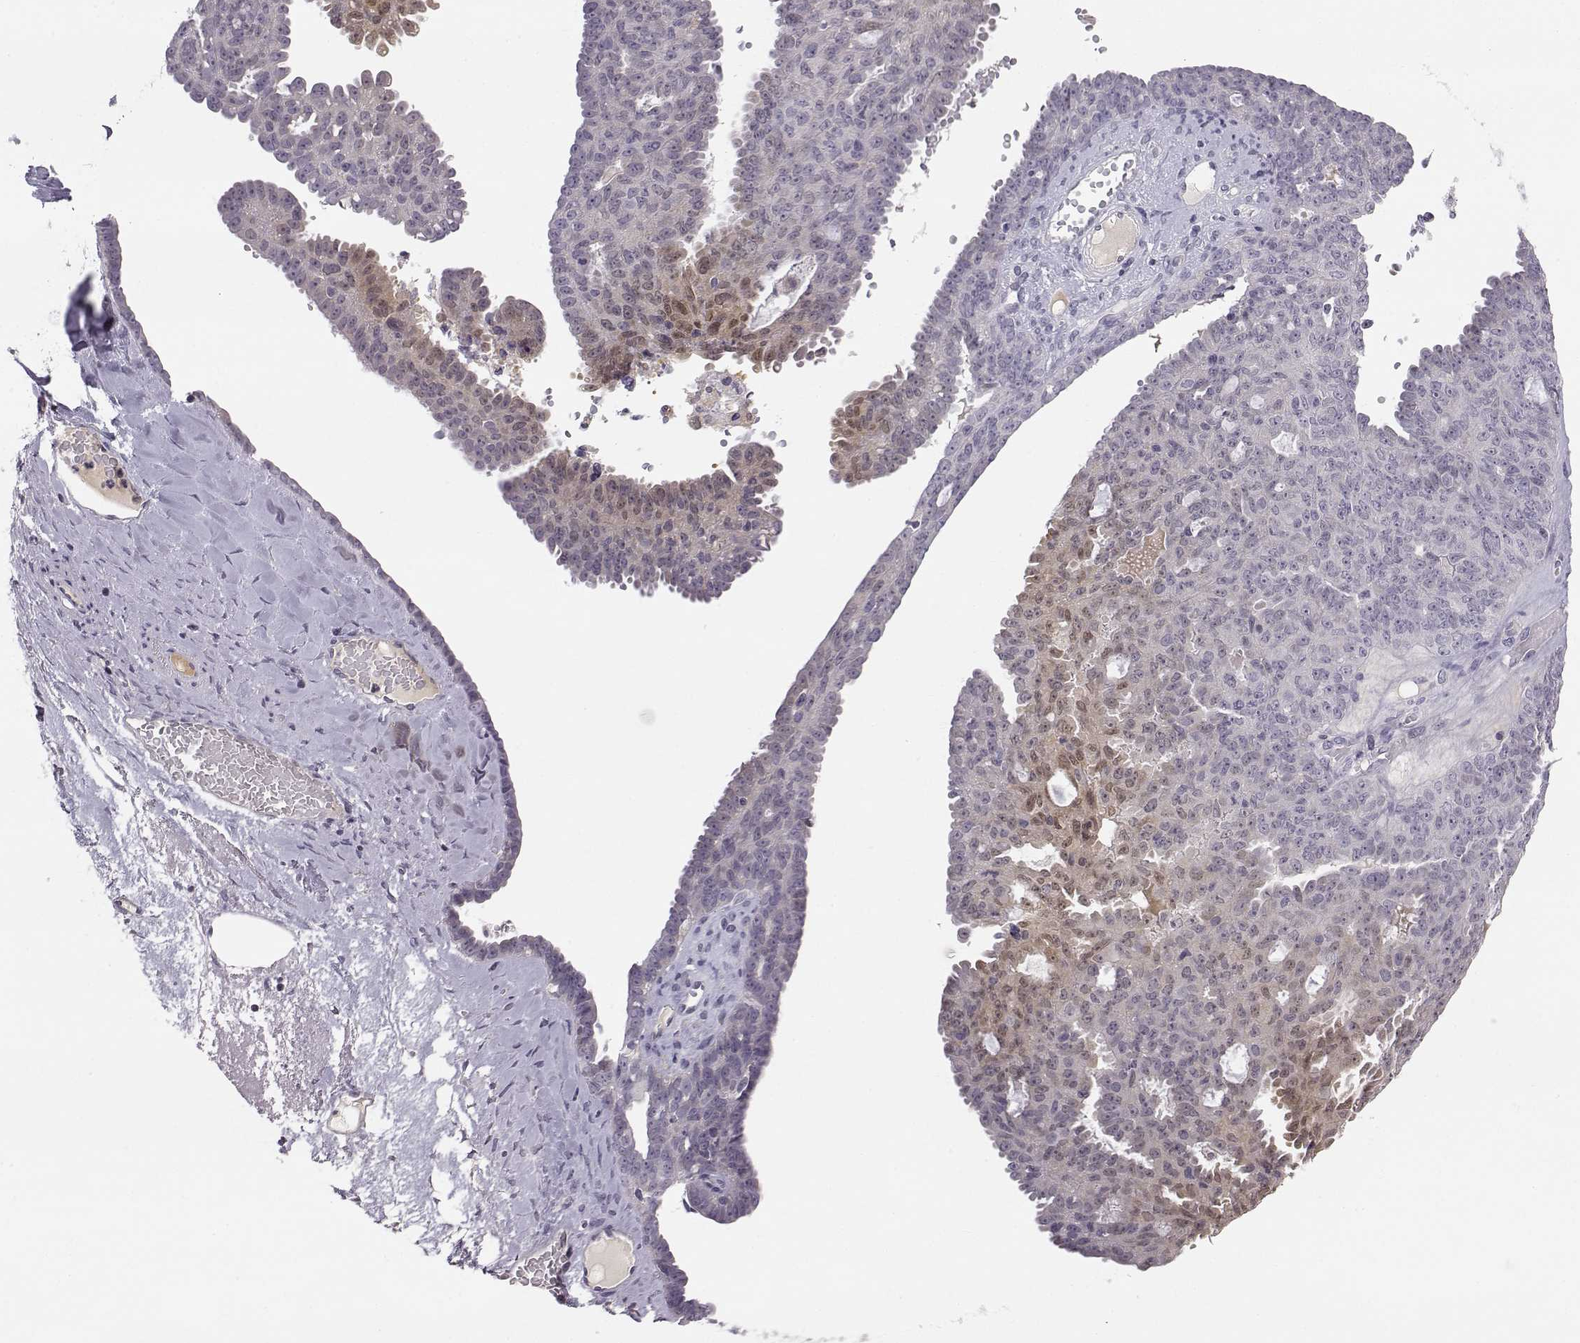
{"staining": {"intensity": "moderate", "quantity": "<25%", "location": "cytoplasmic/membranous"}, "tissue": "ovarian cancer", "cell_type": "Tumor cells", "image_type": "cancer", "snomed": [{"axis": "morphology", "description": "Cystadenocarcinoma, serous, NOS"}, {"axis": "topography", "description": "Ovary"}], "caption": "This photomicrograph displays IHC staining of ovarian serous cystadenocarcinoma, with low moderate cytoplasmic/membranous staining in about <25% of tumor cells.", "gene": "ACSL6", "patient": {"sex": "female", "age": 71}}